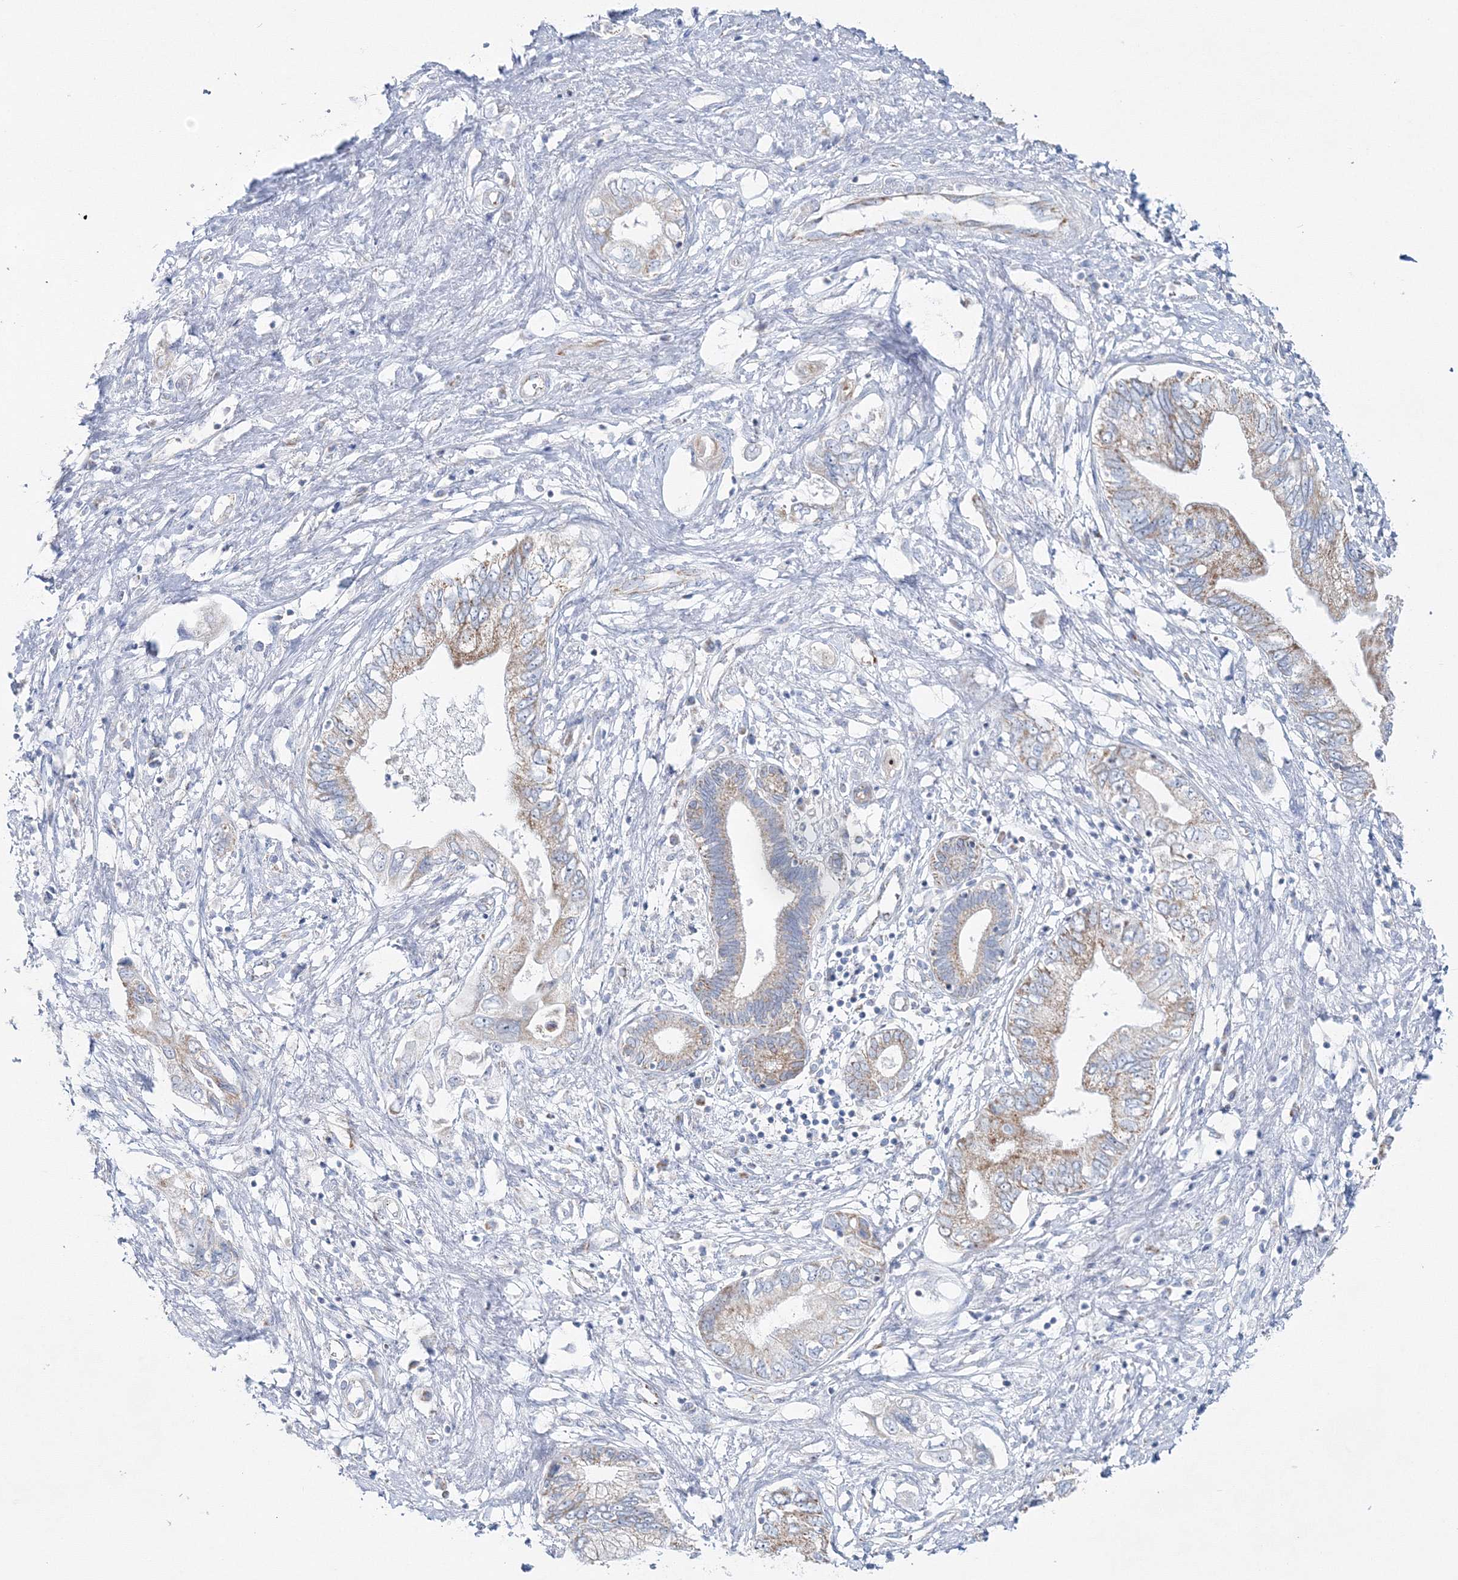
{"staining": {"intensity": "moderate", "quantity": "25%-75%", "location": "cytoplasmic/membranous"}, "tissue": "pancreatic cancer", "cell_type": "Tumor cells", "image_type": "cancer", "snomed": [{"axis": "morphology", "description": "Adenocarcinoma, NOS"}, {"axis": "topography", "description": "Pancreas"}], "caption": "Immunohistochemical staining of pancreatic adenocarcinoma demonstrates medium levels of moderate cytoplasmic/membranous protein expression in approximately 25%-75% of tumor cells.", "gene": "HIBCH", "patient": {"sex": "female", "age": 73}}